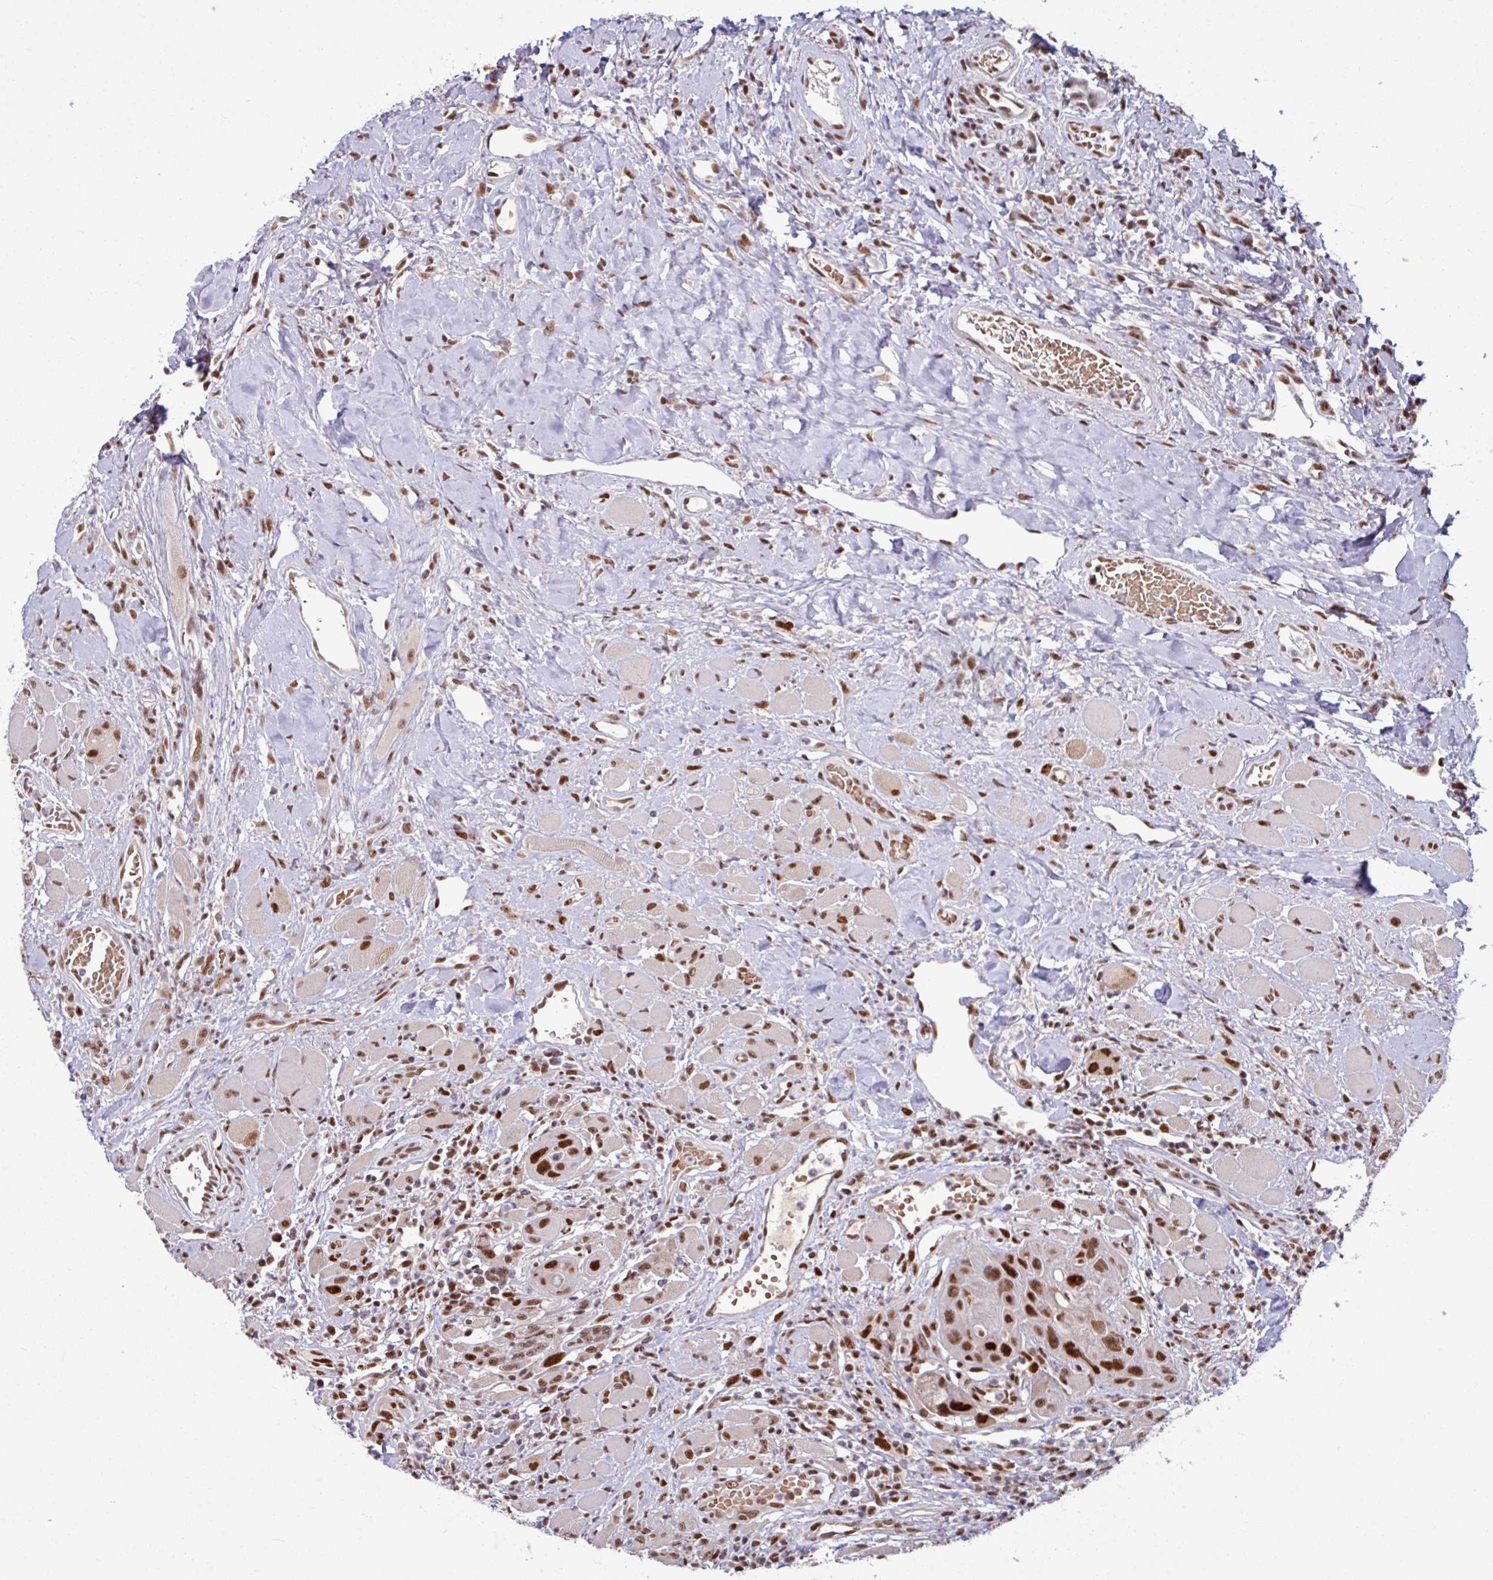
{"staining": {"intensity": "strong", "quantity": ">75%", "location": "nuclear"}, "tissue": "head and neck cancer", "cell_type": "Tumor cells", "image_type": "cancer", "snomed": [{"axis": "morphology", "description": "Squamous cell carcinoma, NOS"}, {"axis": "topography", "description": "Head-Neck"}], "caption": "The image displays staining of head and neck cancer, revealing strong nuclear protein expression (brown color) within tumor cells. The protein of interest is shown in brown color, while the nuclei are stained blue.", "gene": "TDG", "patient": {"sex": "female", "age": 59}}